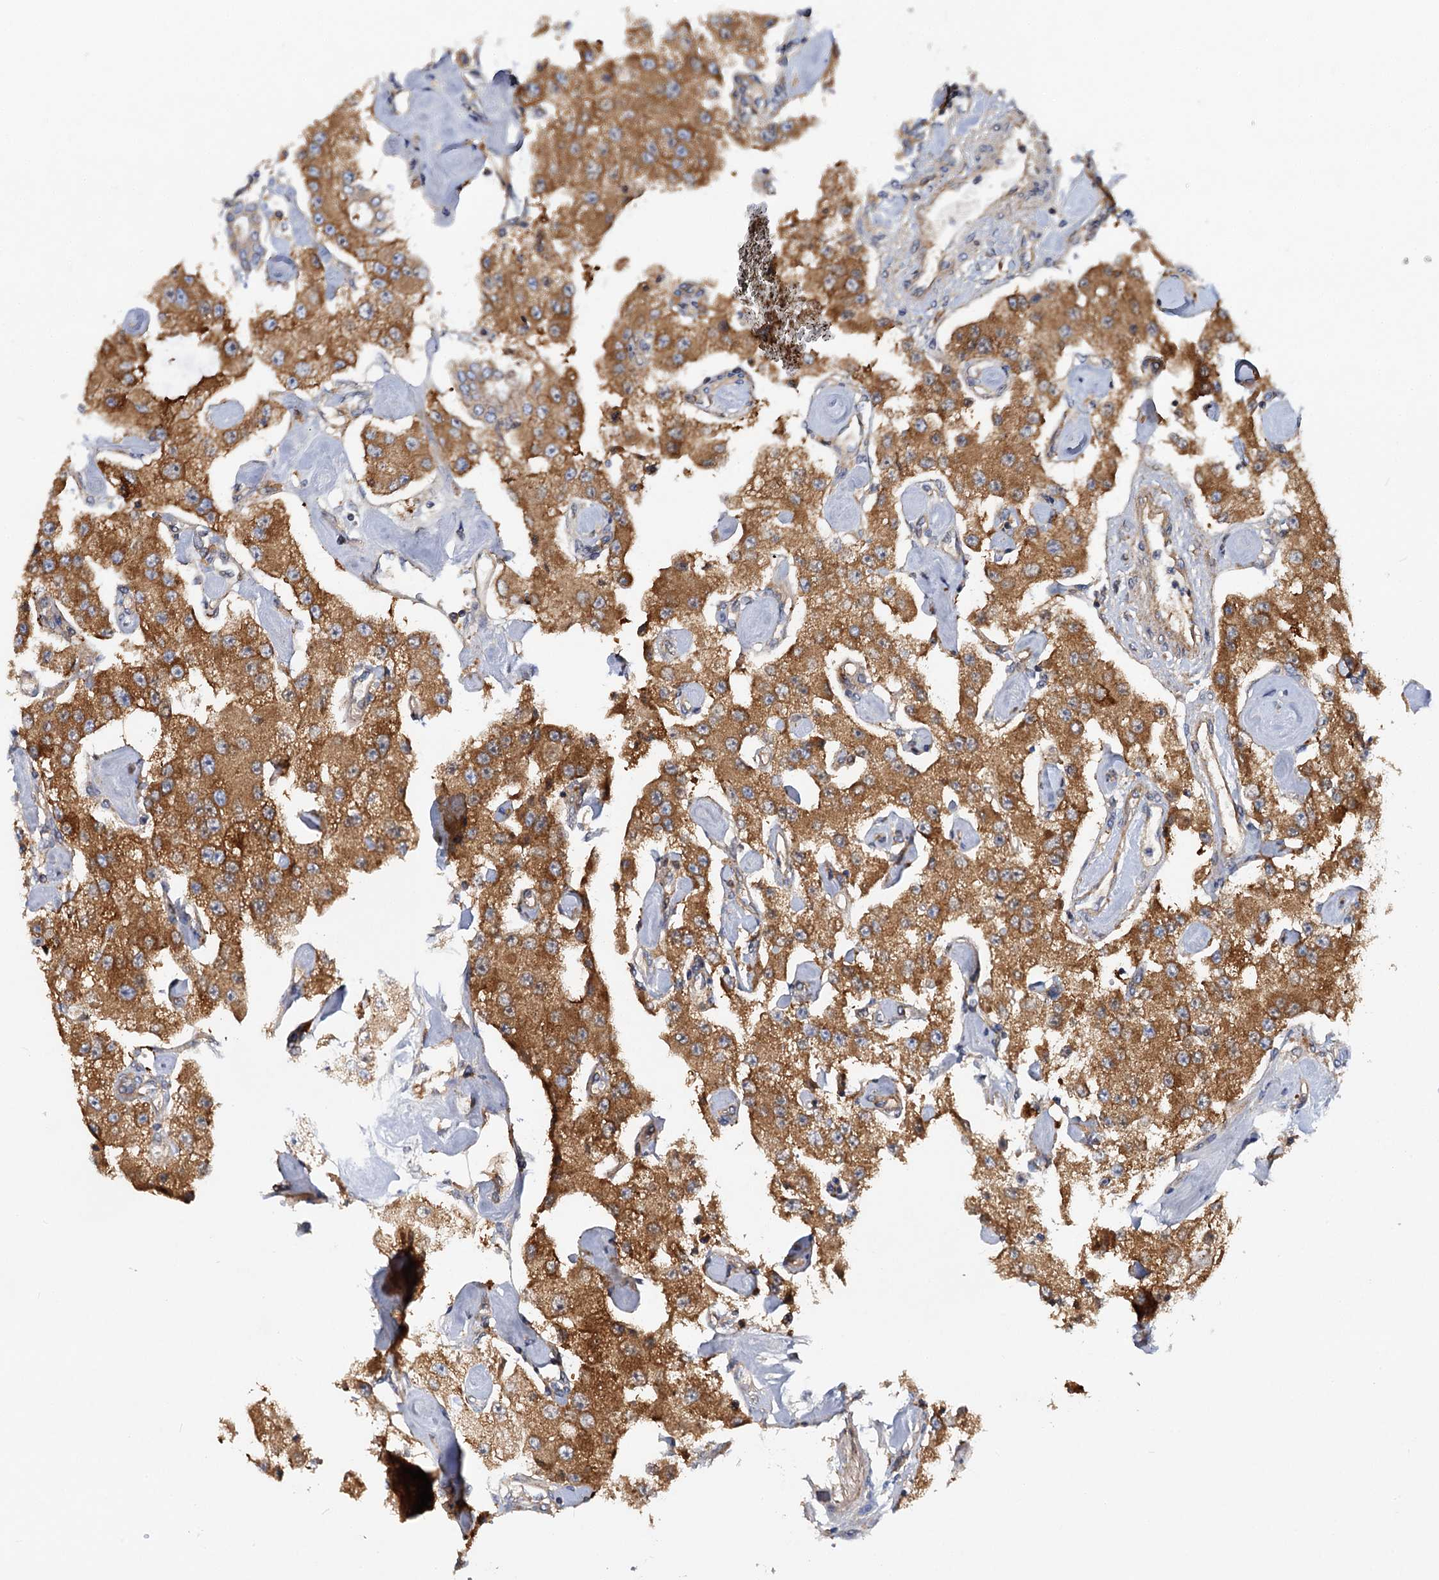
{"staining": {"intensity": "moderate", "quantity": ">75%", "location": "cytoplasmic/membranous"}, "tissue": "carcinoid", "cell_type": "Tumor cells", "image_type": "cancer", "snomed": [{"axis": "morphology", "description": "Carcinoid, malignant, NOS"}, {"axis": "topography", "description": "Pancreas"}], "caption": "Human carcinoid stained with a protein marker shows moderate staining in tumor cells.", "gene": "ALKBH7", "patient": {"sex": "male", "age": 41}}